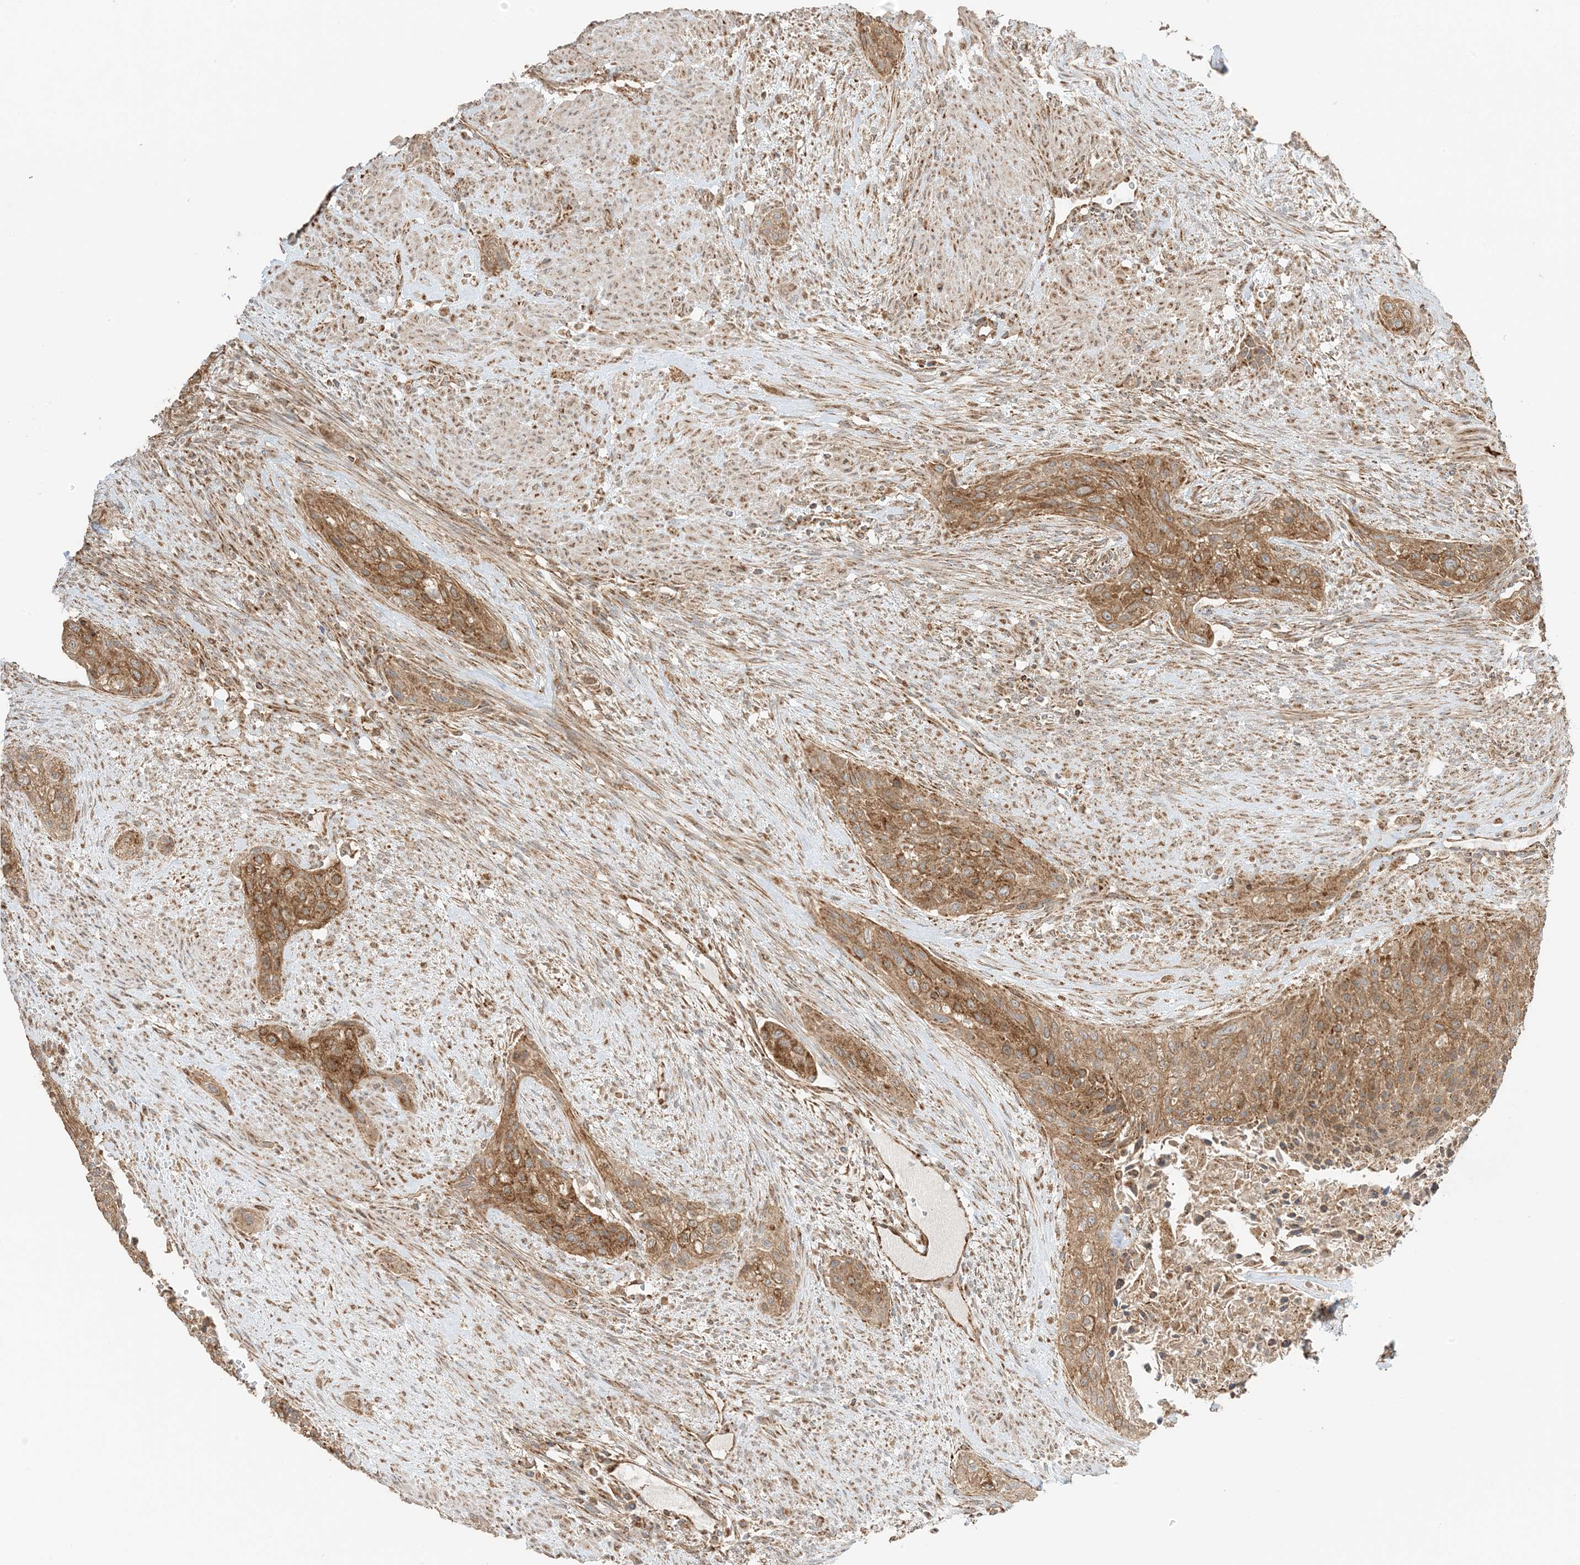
{"staining": {"intensity": "moderate", "quantity": ">75%", "location": "cytoplasmic/membranous"}, "tissue": "urothelial cancer", "cell_type": "Tumor cells", "image_type": "cancer", "snomed": [{"axis": "morphology", "description": "Urothelial carcinoma, High grade"}, {"axis": "topography", "description": "Urinary bladder"}], "caption": "The immunohistochemical stain highlights moderate cytoplasmic/membranous expression in tumor cells of urothelial cancer tissue.", "gene": "N4BP3", "patient": {"sex": "male", "age": 35}}